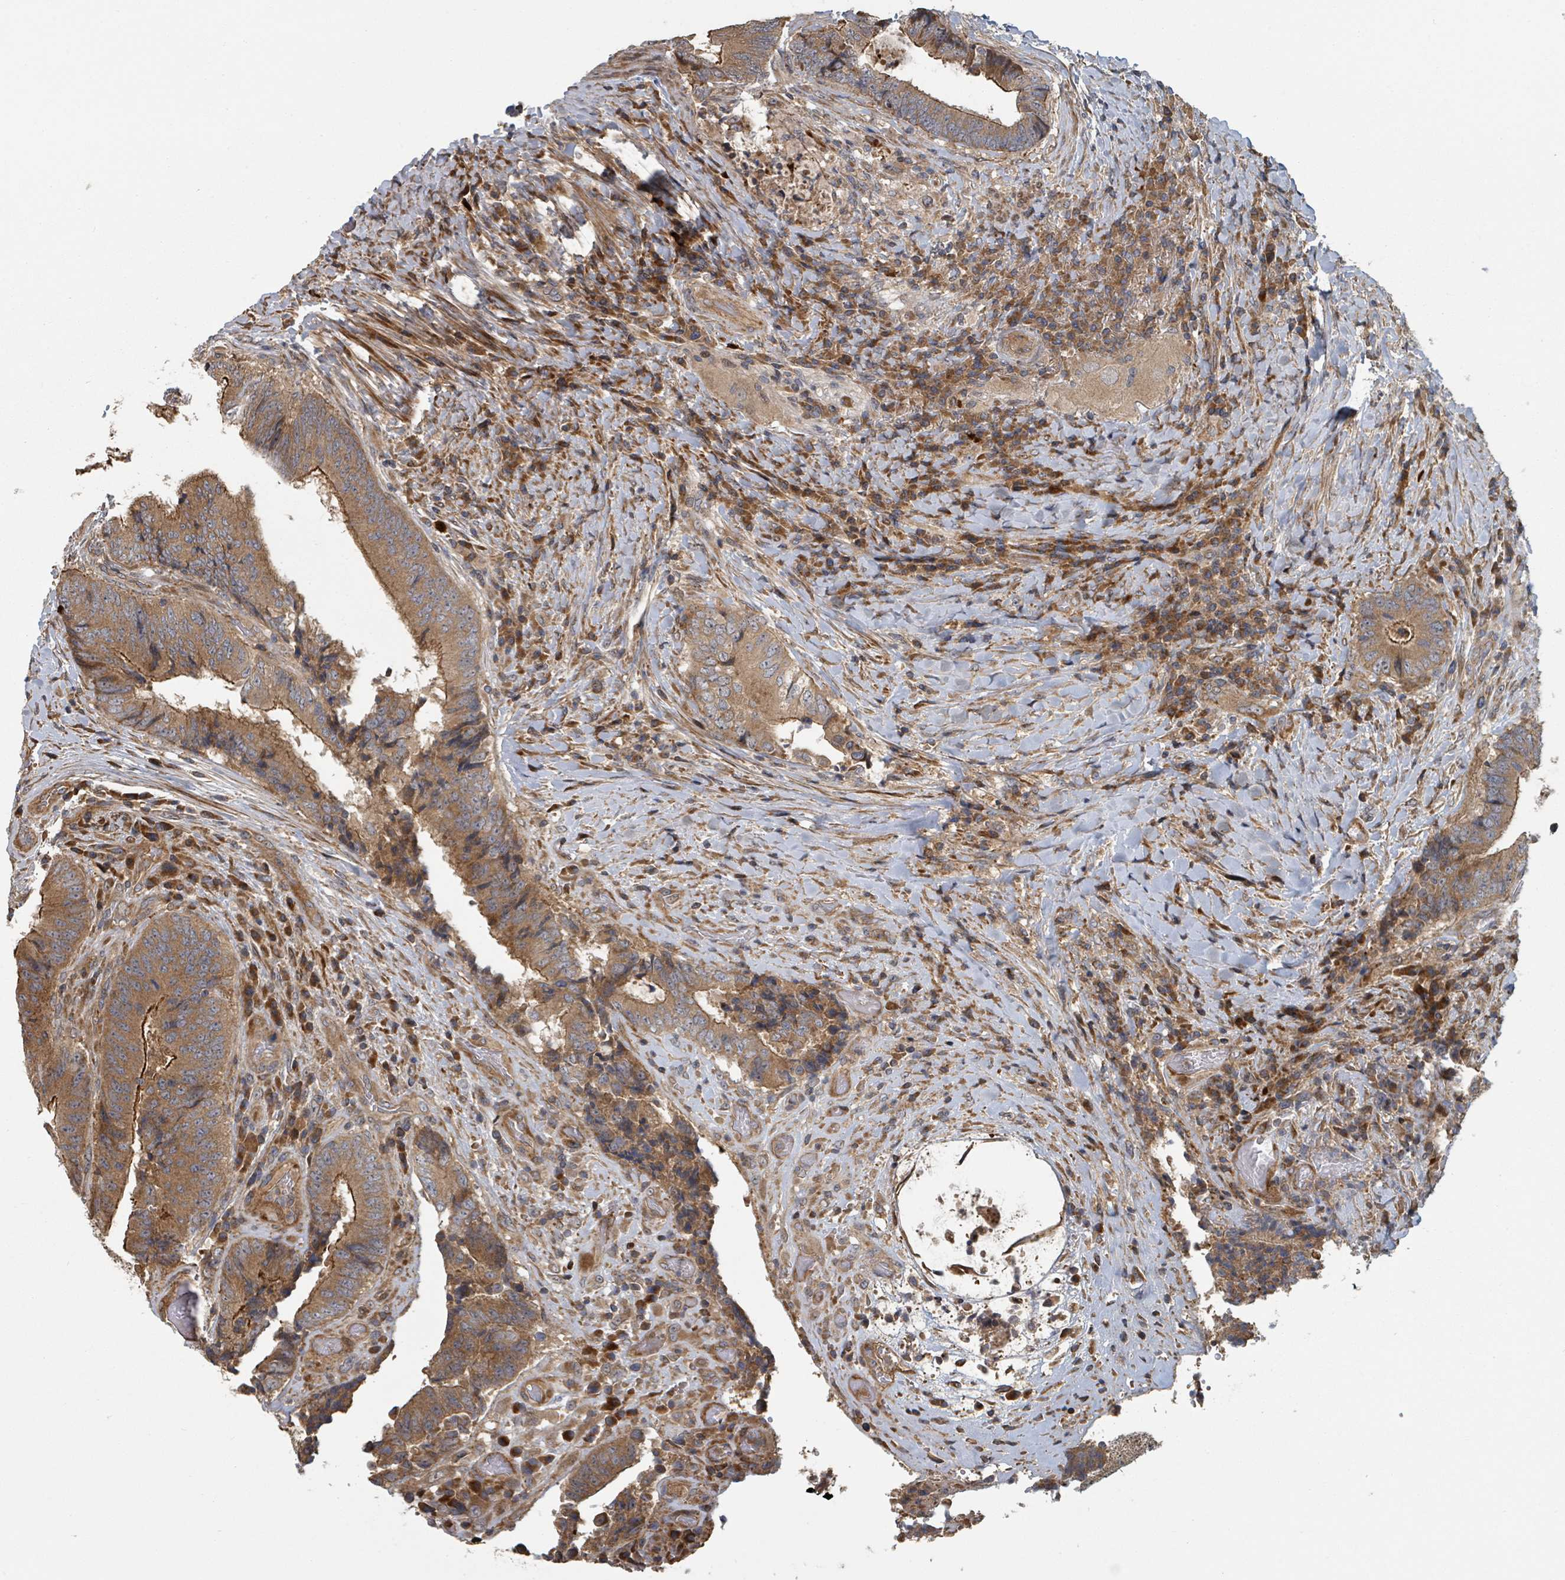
{"staining": {"intensity": "moderate", "quantity": ">75%", "location": "cytoplasmic/membranous"}, "tissue": "colorectal cancer", "cell_type": "Tumor cells", "image_type": "cancer", "snomed": [{"axis": "morphology", "description": "Adenocarcinoma, NOS"}, {"axis": "topography", "description": "Rectum"}], "caption": "DAB (3,3'-diaminobenzidine) immunohistochemical staining of colorectal adenocarcinoma demonstrates moderate cytoplasmic/membranous protein expression in approximately >75% of tumor cells. (DAB (3,3'-diaminobenzidine) IHC, brown staining for protein, blue staining for nuclei).", "gene": "DPM1", "patient": {"sex": "male", "age": 72}}